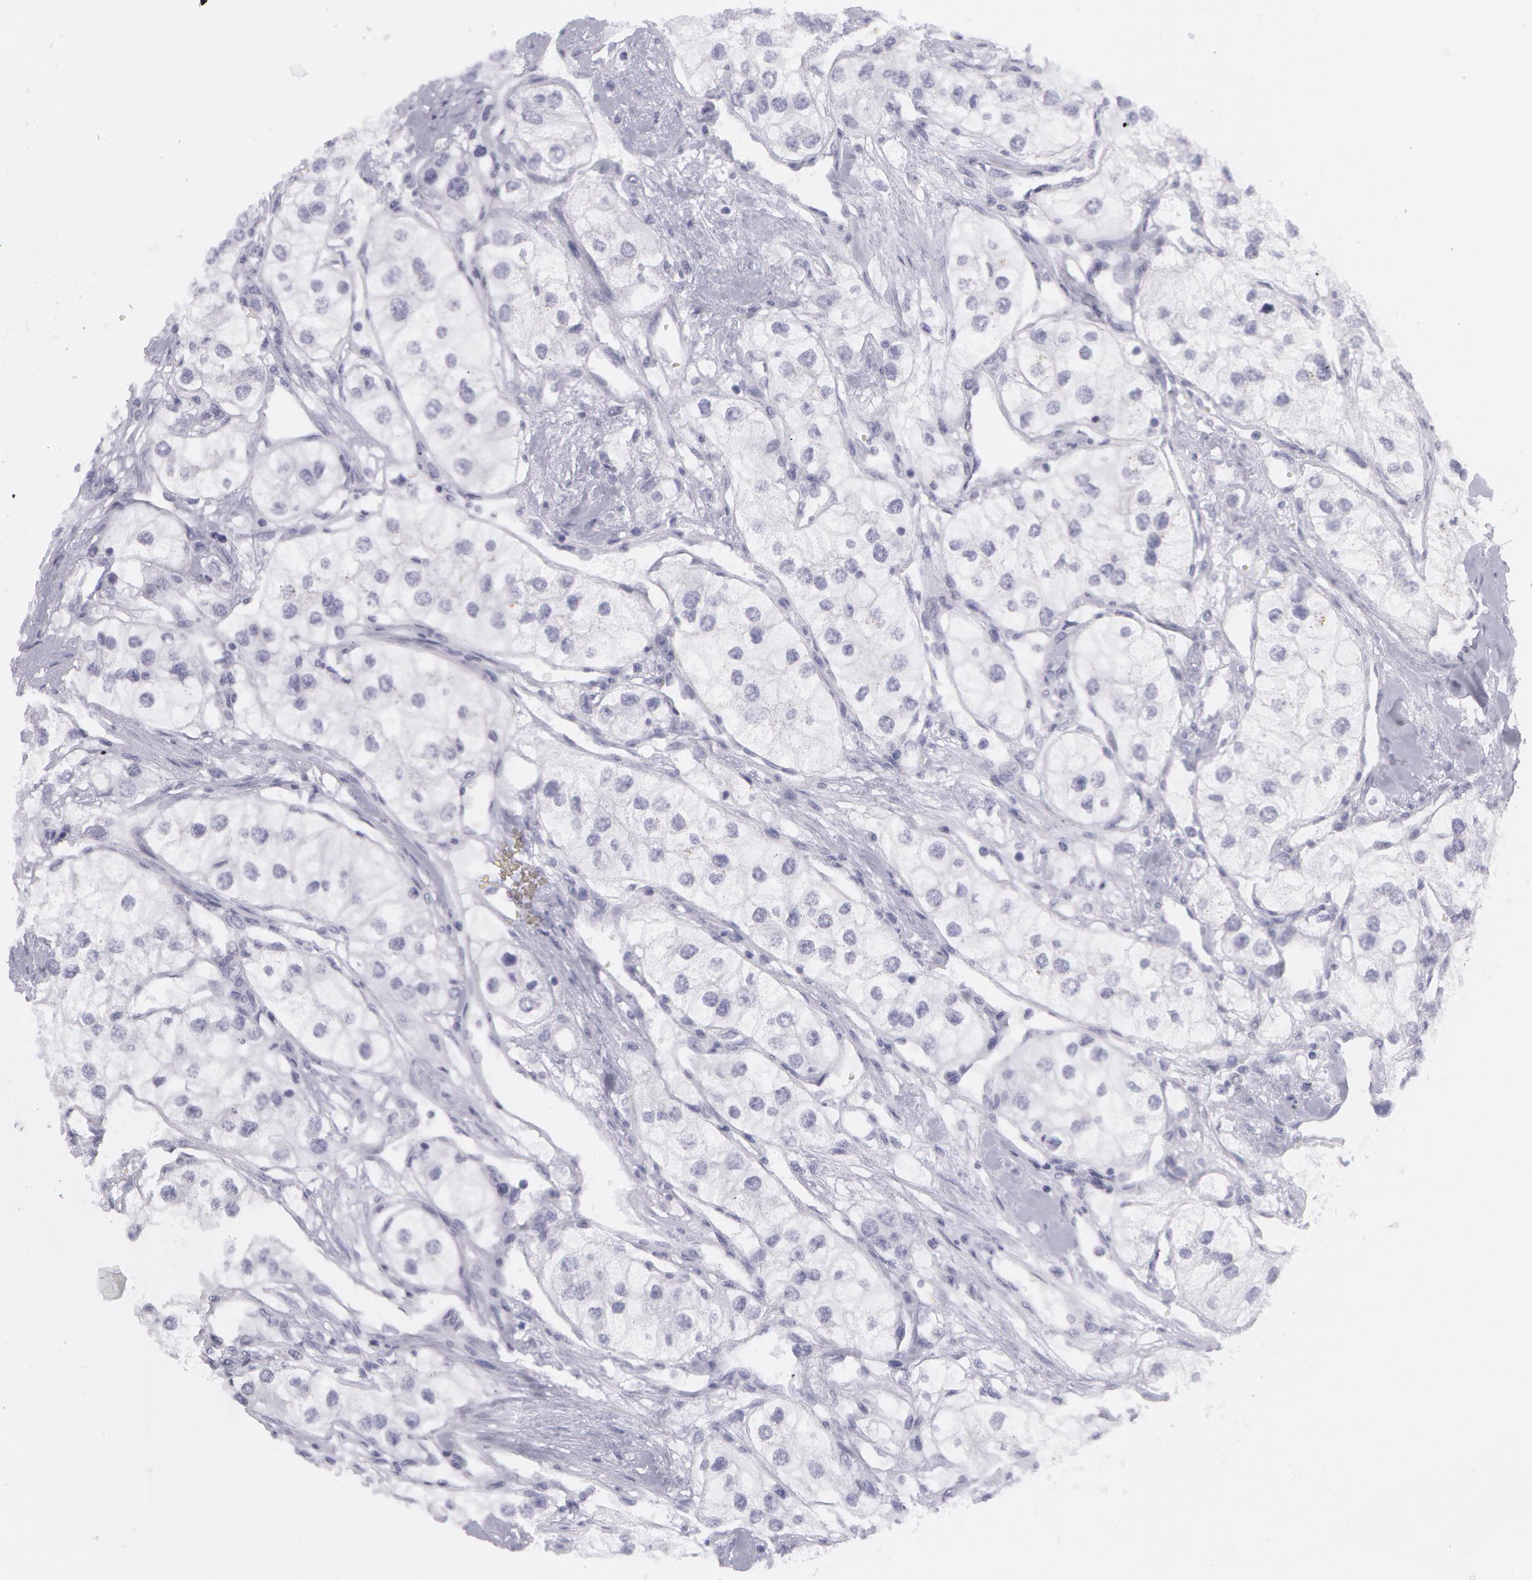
{"staining": {"intensity": "negative", "quantity": "none", "location": "none"}, "tissue": "renal cancer", "cell_type": "Tumor cells", "image_type": "cancer", "snomed": [{"axis": "morphology", "description": "Adenocarcinoma, NOS"}, {"axis": "topography", "description": "Kidney"}], "caption": "Immunohistochemistry (IHC) micrograph of adenocarcinoma (renal) stained for a protein (brown), which displays no positivity in tumor cells. The staining is performed using DAB (3,3'-diaminobenzidine) brown chromogen with nuclei counter-stained in using hematoxylin.", "gene": "AMACR", "patient": {"sex": "male", "age": 57}}